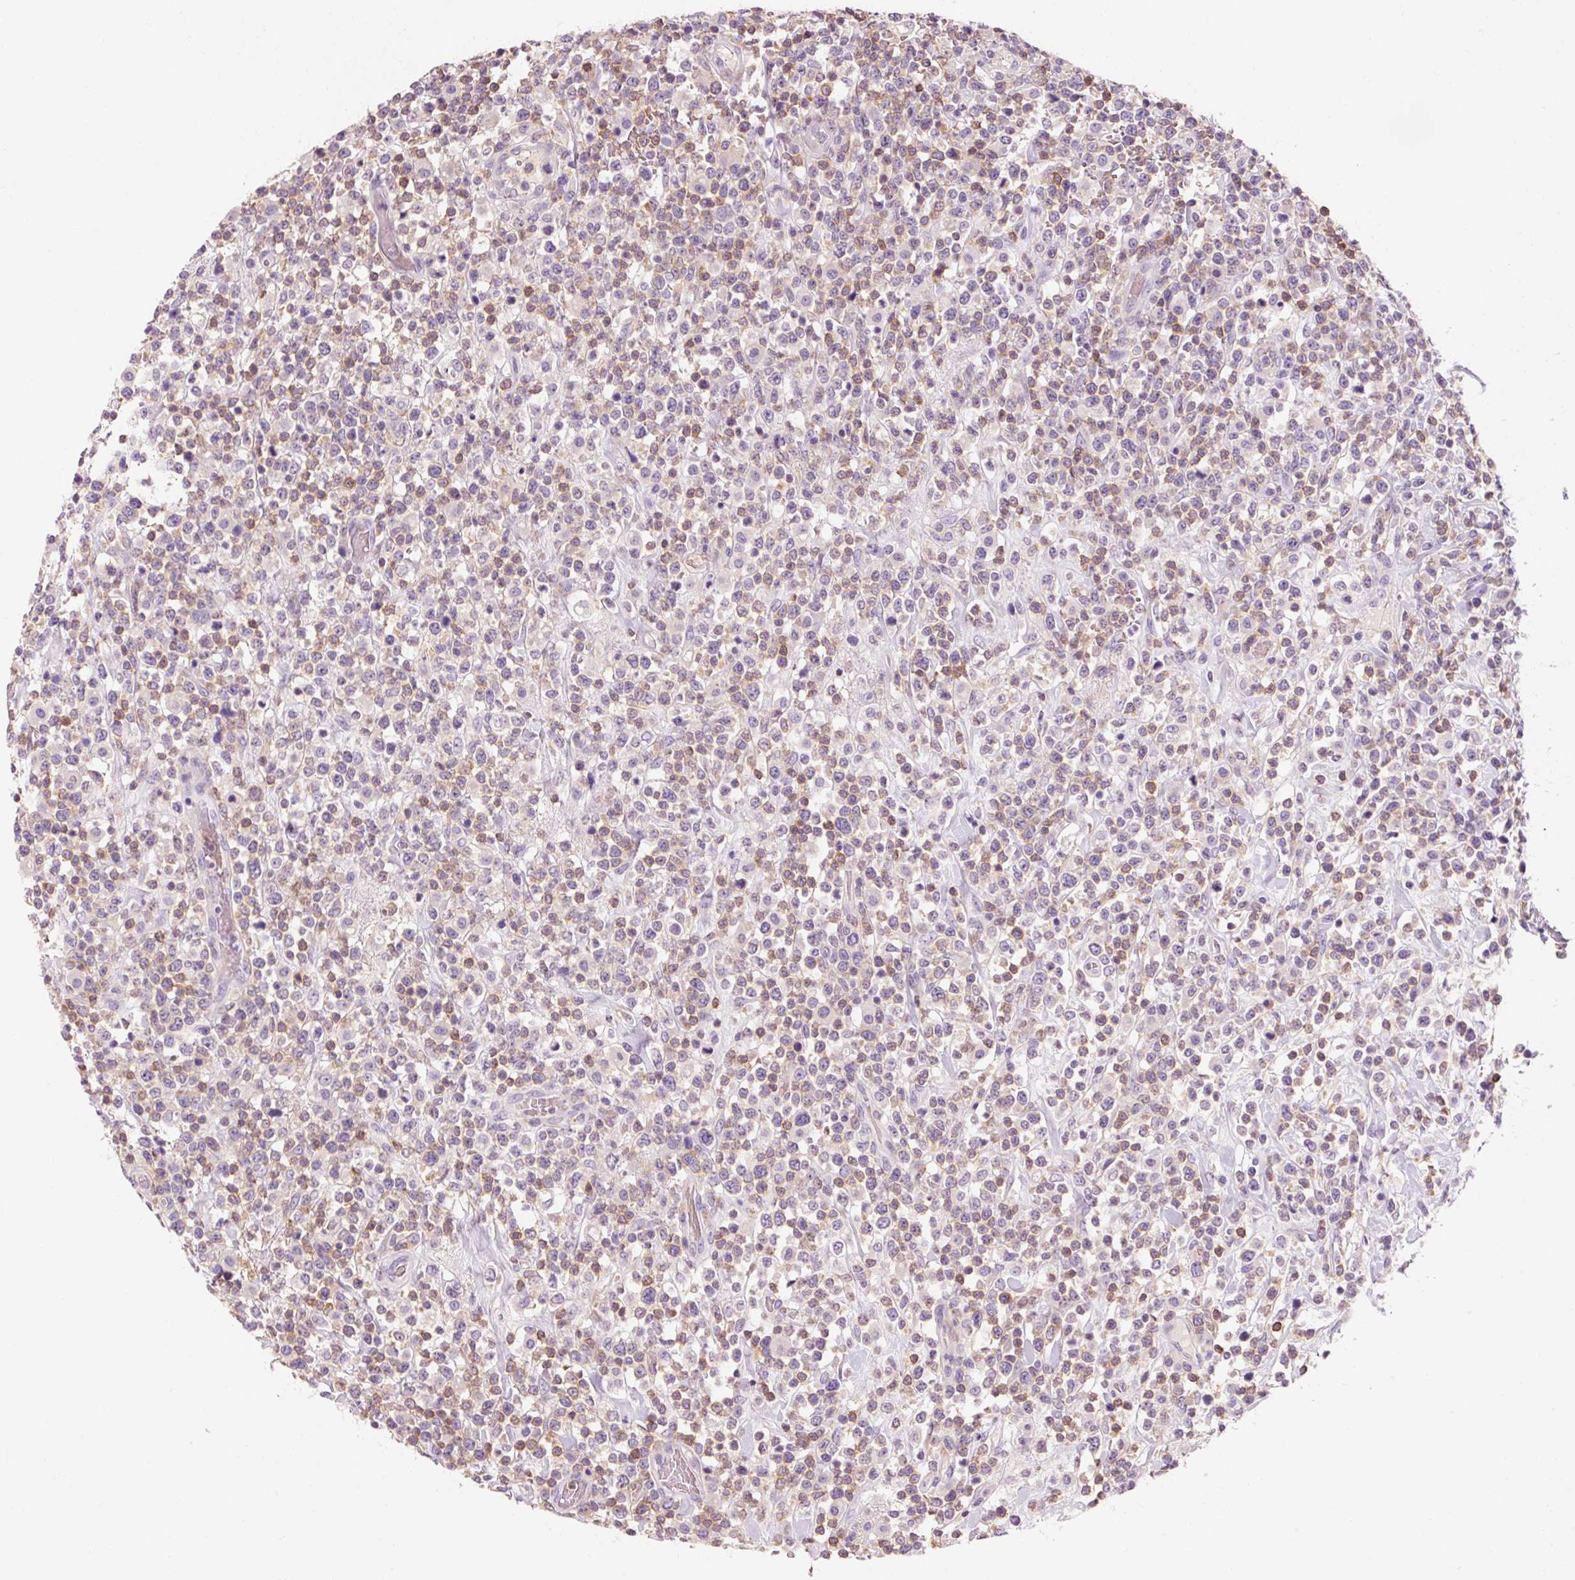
{"staining": {"intensity": "weak", "quantity": "25%-75%", "location": "cytoplasmic/membranous"}, "tissue": "lymphoma", "cell_type": "Tumor cells", "image_type": "cancer", "snomed": [{"axis": "morphology", "description": "Malignant lymphoma, non-Hodgkin's type, High grade"}, {"axis": "topography", "description": "Colon"}], "caption": "The immunohistochemical stain shows weak cytoplasmic/membranous positivity in tumor cells of malignant lymphoma, non-Hodgkin's type (high-grade) tissue. (brown staining indicates protein expression, while blue staining denotes nuclei).", "gene": "OR8K1", "patient": {"sex": "female", "age": 53}}